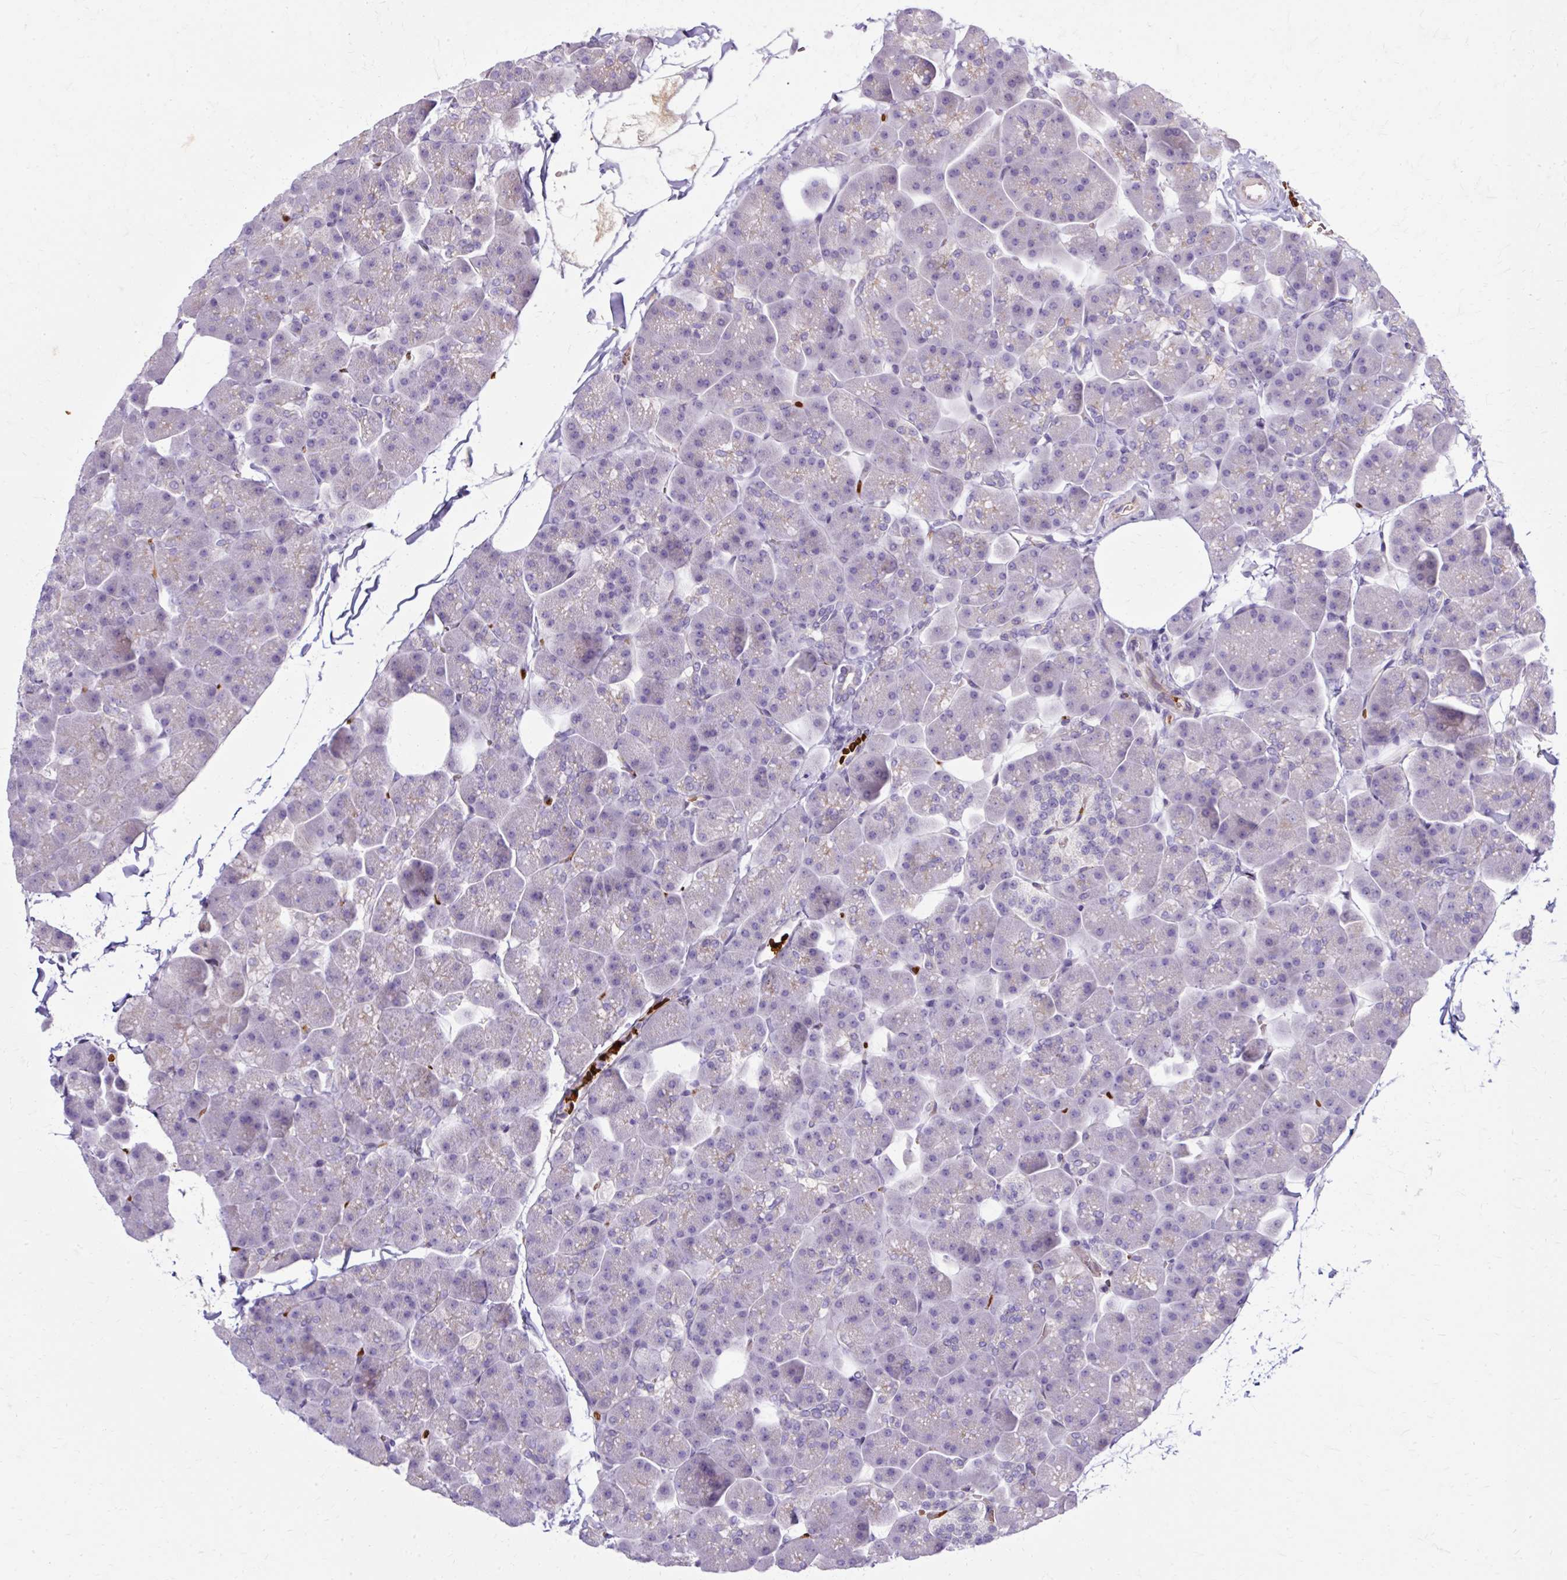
{"staining": {"intensity": "weak", "quantity": "<25%", "location": "cytoplasmic/membranous"}, "tissue": "pancreas", "cell_type": "Exocrine glandular cells", "image_type": "normal", "snomed": [{"axis": "morphology", "description": "Normal tissue, NOS"}, {"axis": "topography", "description": "Pancreas"}], "caption": "High power microscopy histopathology image of an IHC image of normal pancreas, revealing no significant expression in exocrine glandular cells.", "gene": "USHBP1", "patient": {"sex": "male", "age": 35}}